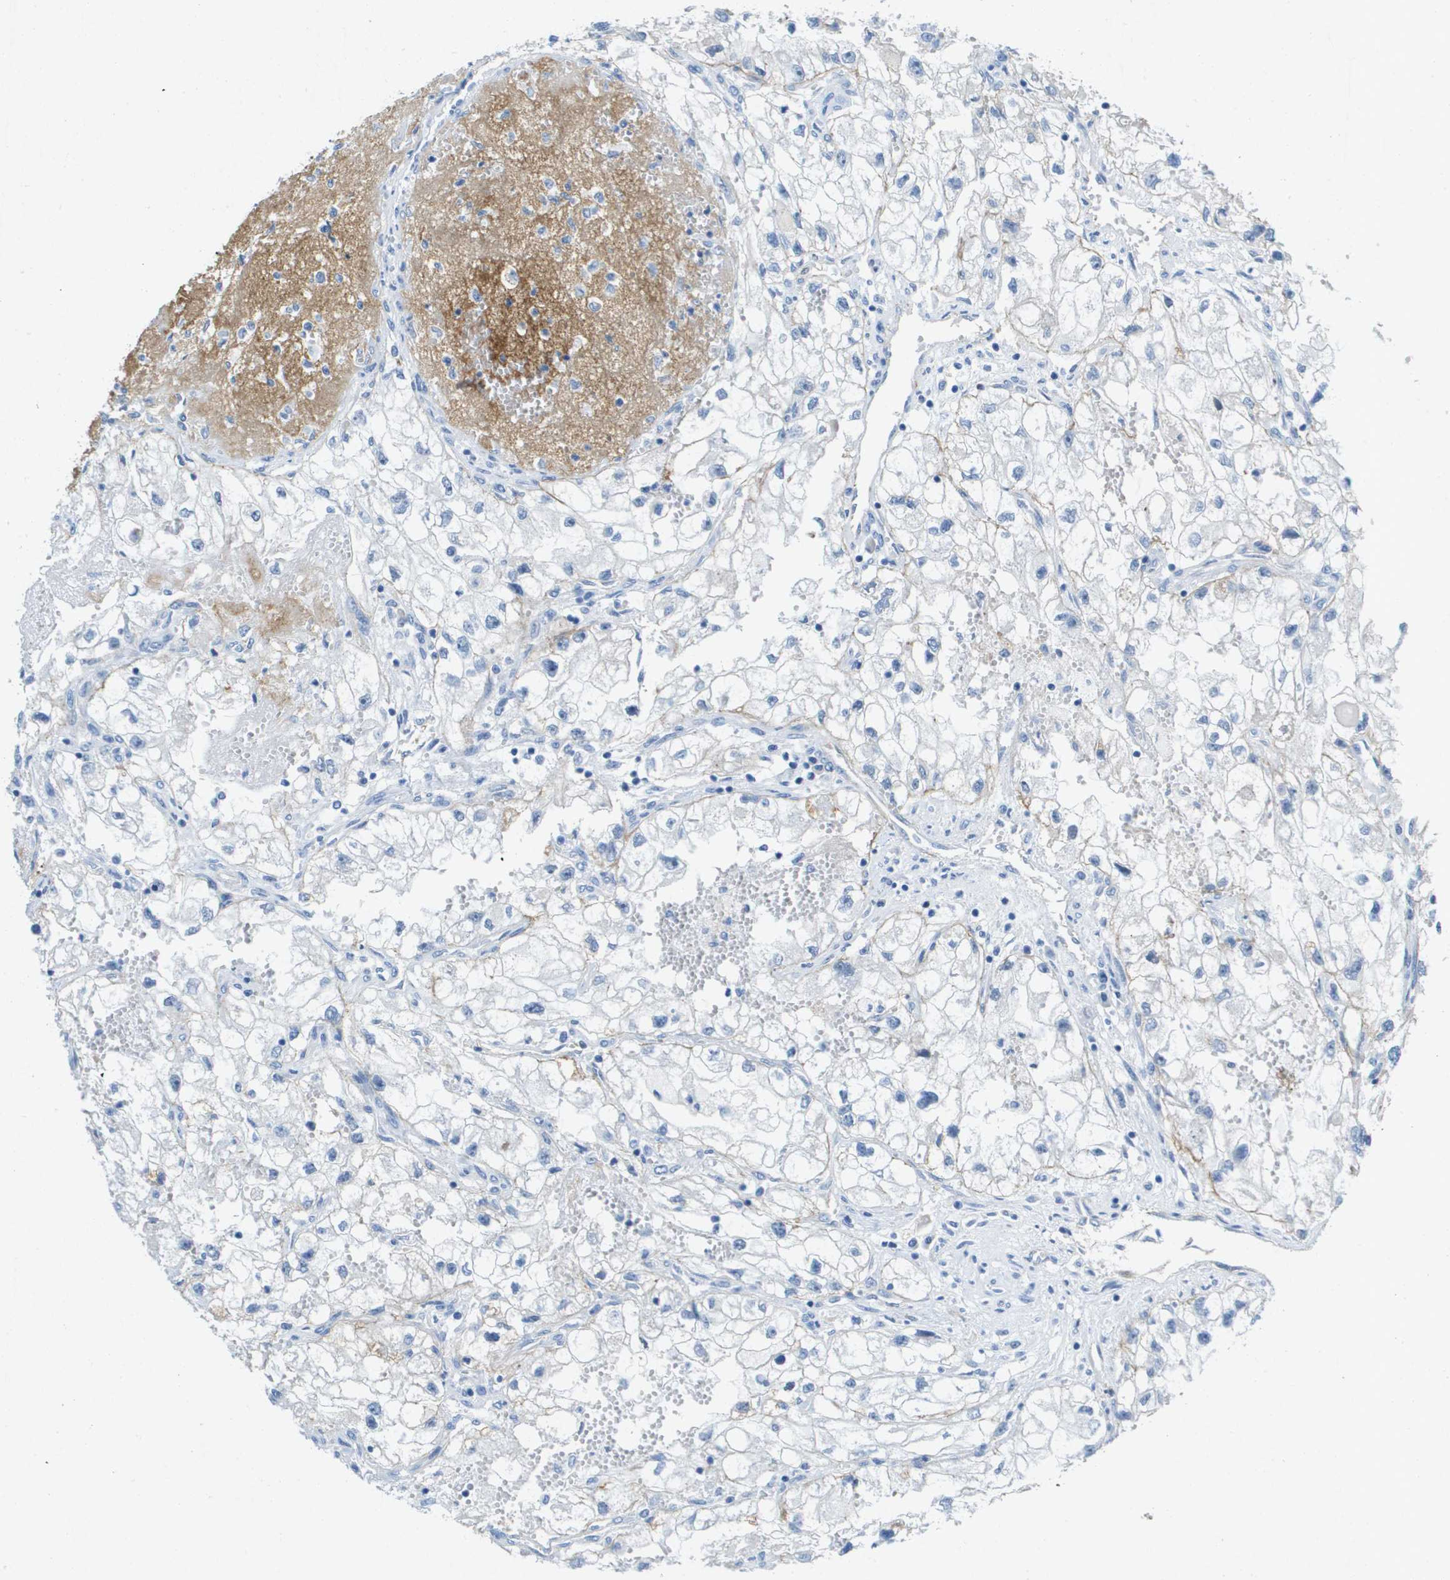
{"staining": {"intensity": "weak", "quantity": "<25%", "location": "cytoplasmic/membranous"}, "tissue": "renal cancer", "cell_type": "Tumor cells", "image_type": "cancer", "snomed": [{"axis": "morphology", "description": "Adenocarcinoma, NOS"}, {"axis": "topography", "description": "Kidney"}], "caption": "A histopathology image of adenocarcinoma (renal) stained for a protein demonstrates no brown staining in tumor cells.", "gene": "ITGA6", "patient": {"sex": "female", "age": 70}}